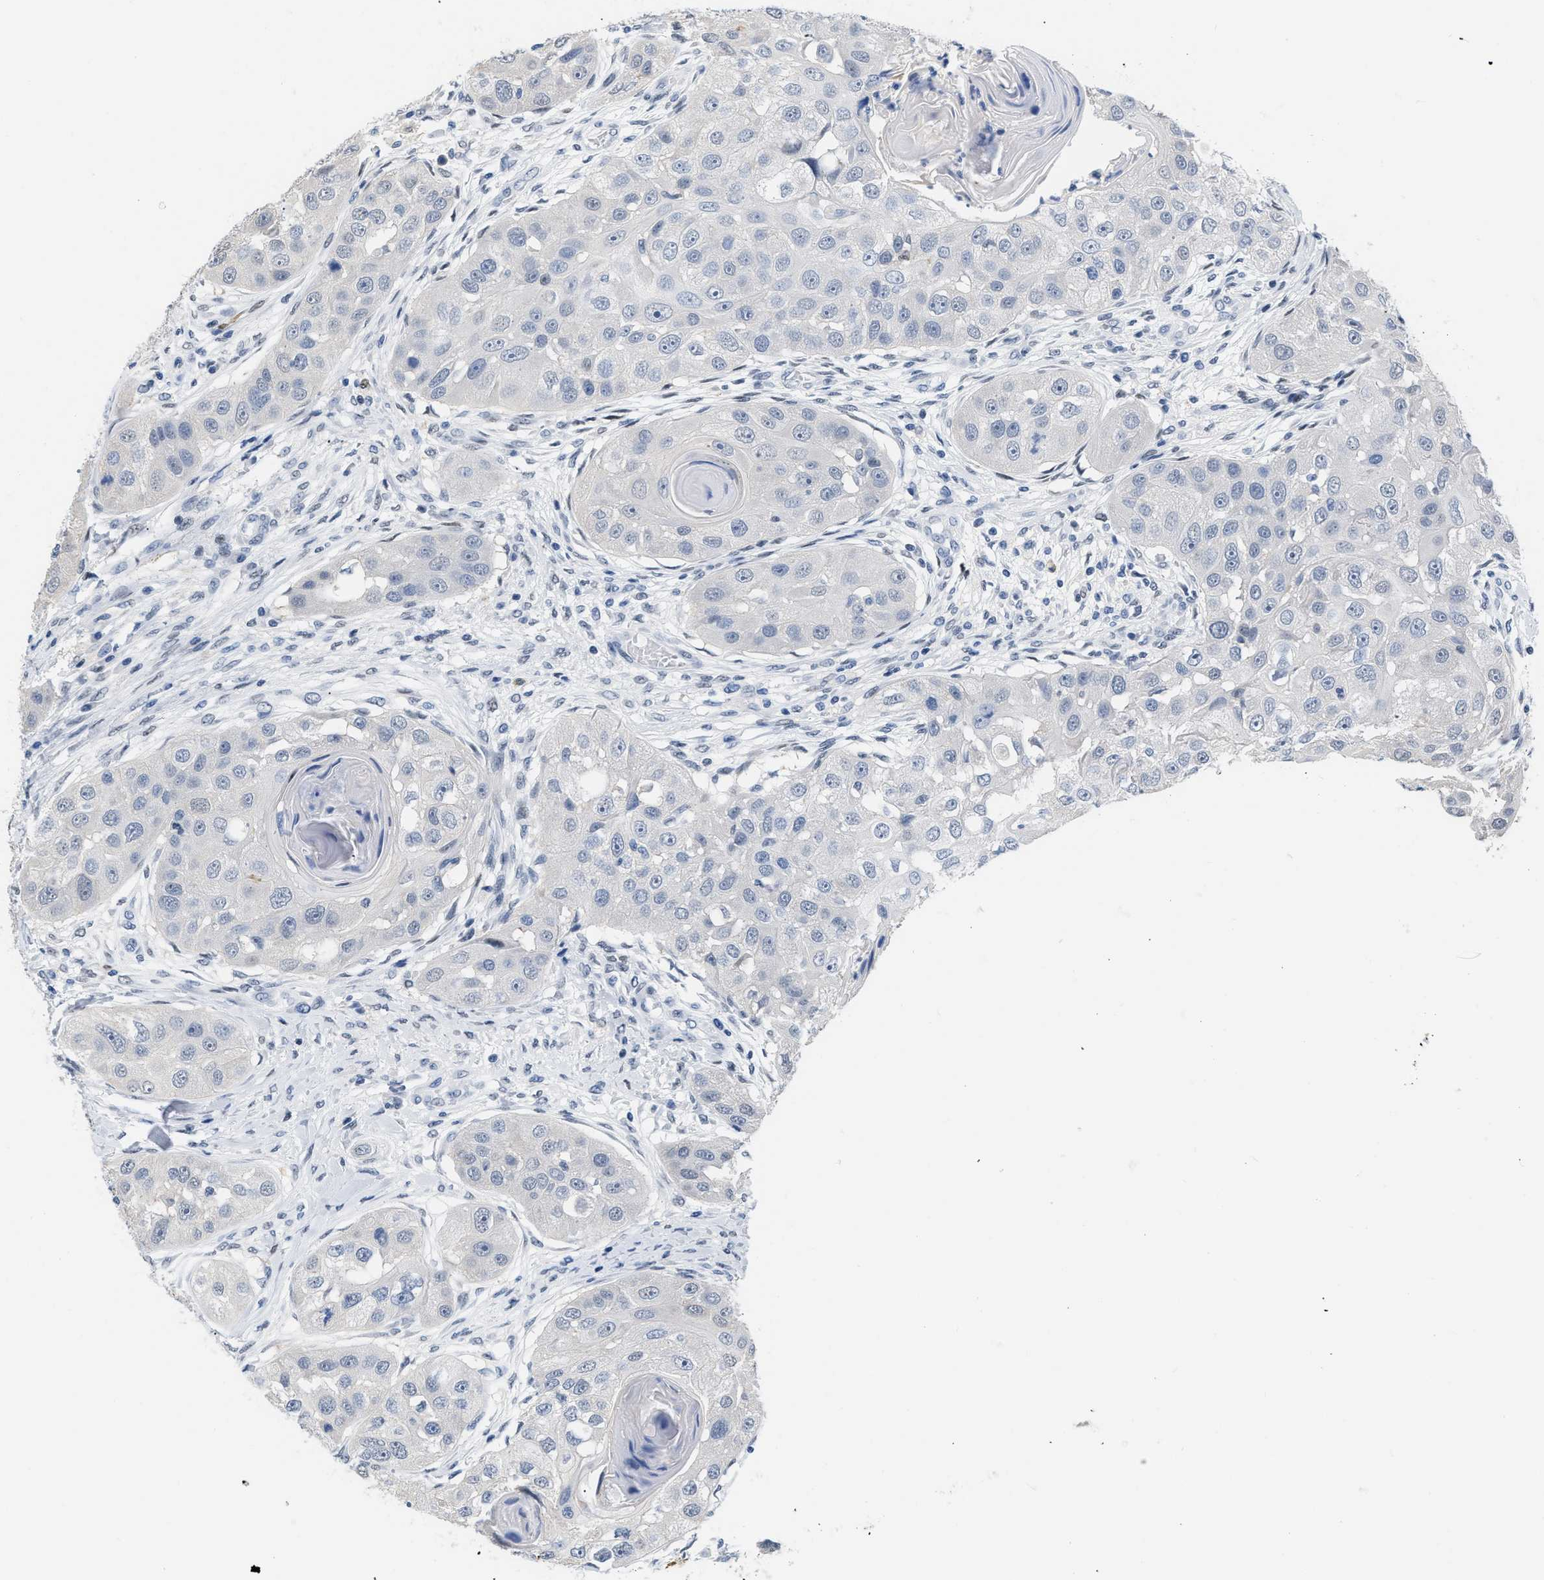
{"staining": {"intensity": "negative", "quantity": "none", "location": "none"}, "tissue": "head and neck cancer", "cell_type": "Tumor cells", "image_type": "cancer", "snomed": [{"axis": "morphology", "description": "Normal tissue, NOS"}, {"axis": "morphology", "description": "Squamous cell carcinoma, NOS"}, {"axis": "topography", "description": "Skeletal muscle"}, {"axis": "topography", "description": "Head-Neck"}], "caption": "Human head and neck cancer stained for a protein using immunohistochemistry (IHC) exhibits no expression in tumor cells.", "gene": "BOLL", "patient": {"sex": "male", "age": 51}}